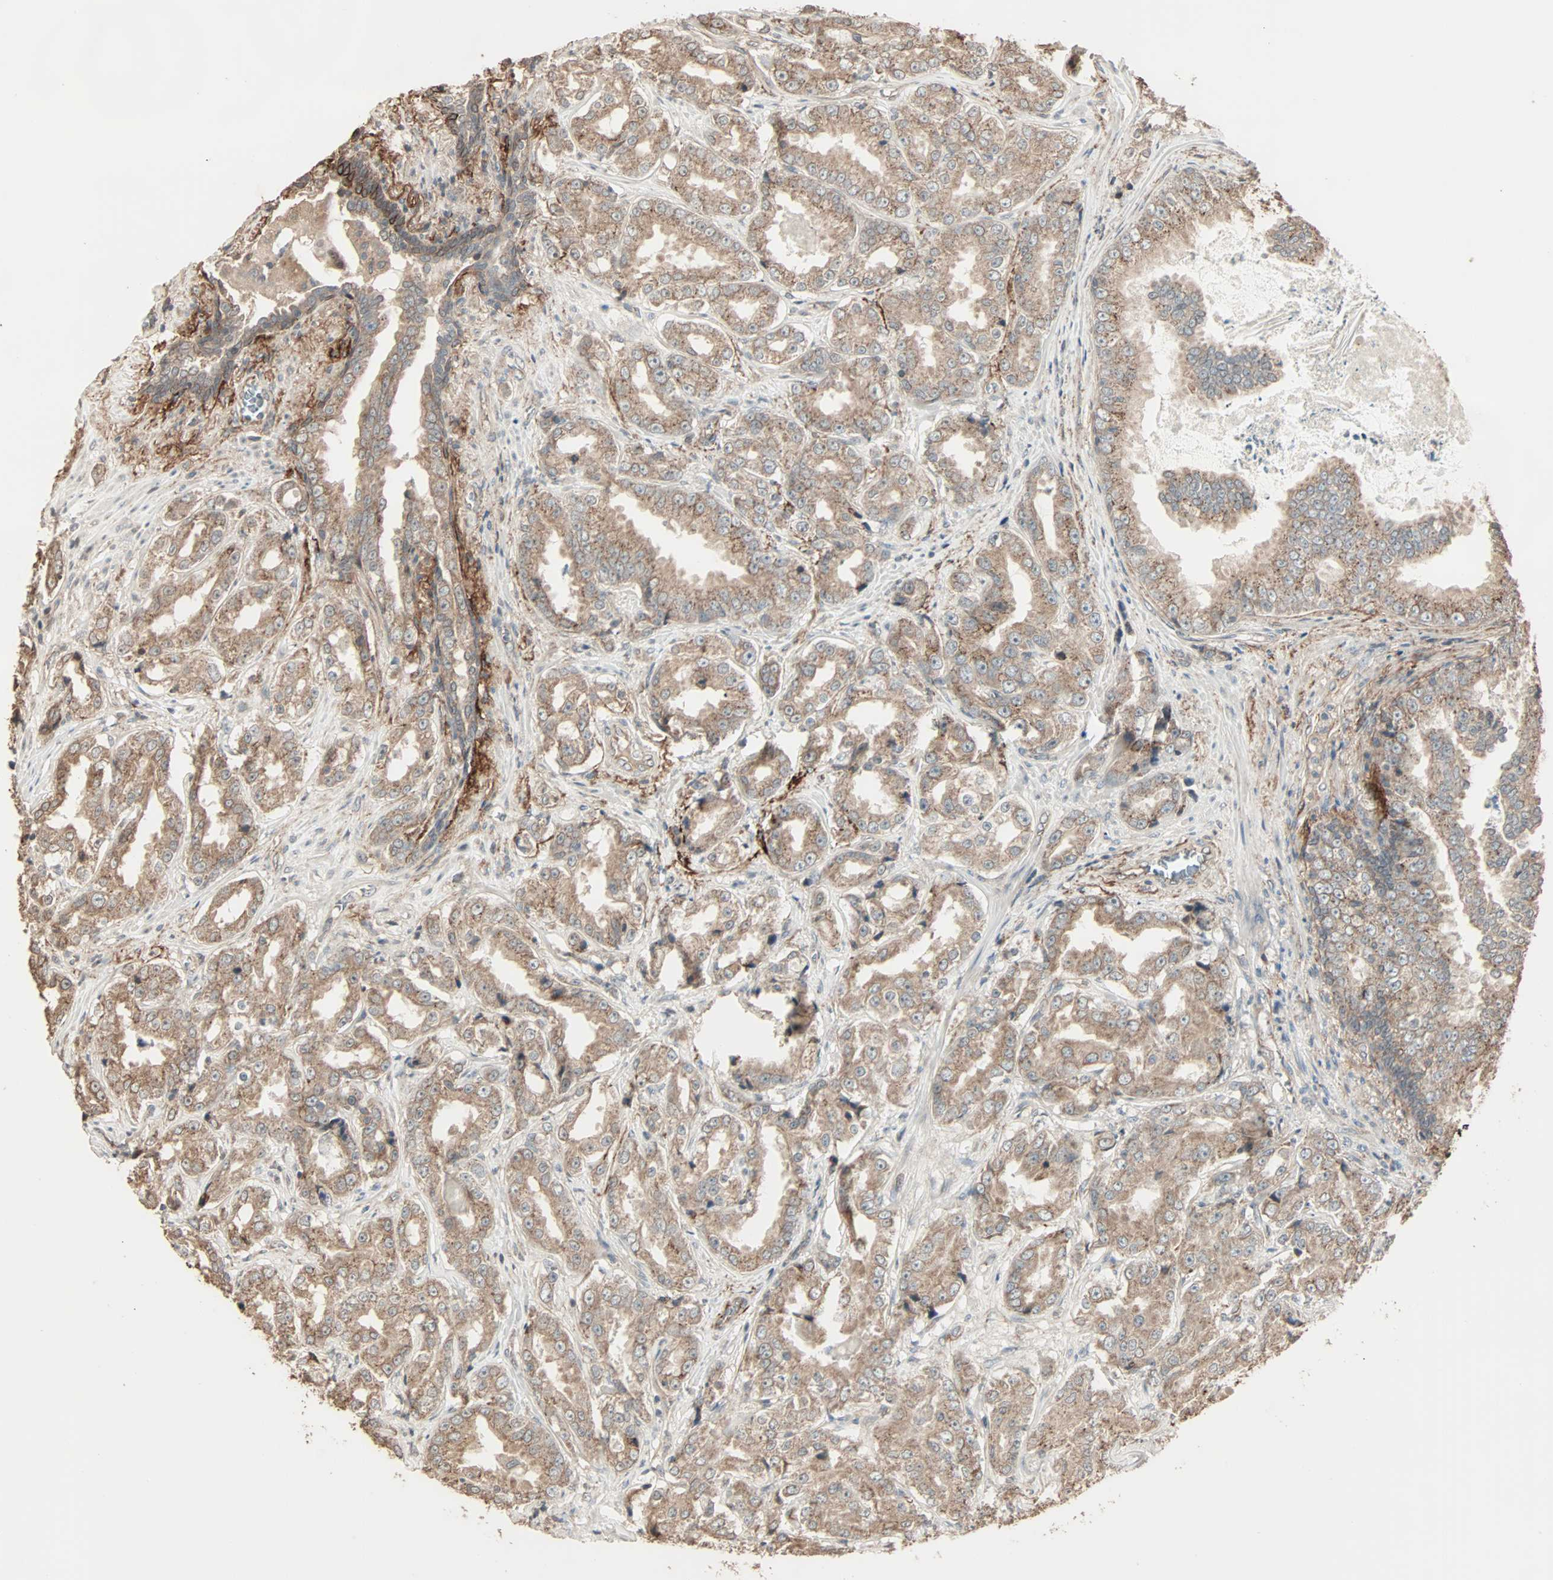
{"staining": {"intensity": "moderate", "quantity": ">75%", "location": "cytoplasmic/membranous"}, "tissue": "prostate cancer", "cell_type": "Tumor cells", "image_type": "cancer", "snomed": [{"axis": "morphology", "description": "Adenocarcinoma, High grade"}, {"axis": "topography", "description": "Prostate"}], "caption": "A photomicrograph of human adenocarcinoma (high-grade) (prostate) stained for a protein reveals moderate cytoplasmic/membranous brown staining in tumor cells.", "gene": "CALCRL", "patient": {"sex": "male", "age": 73}}